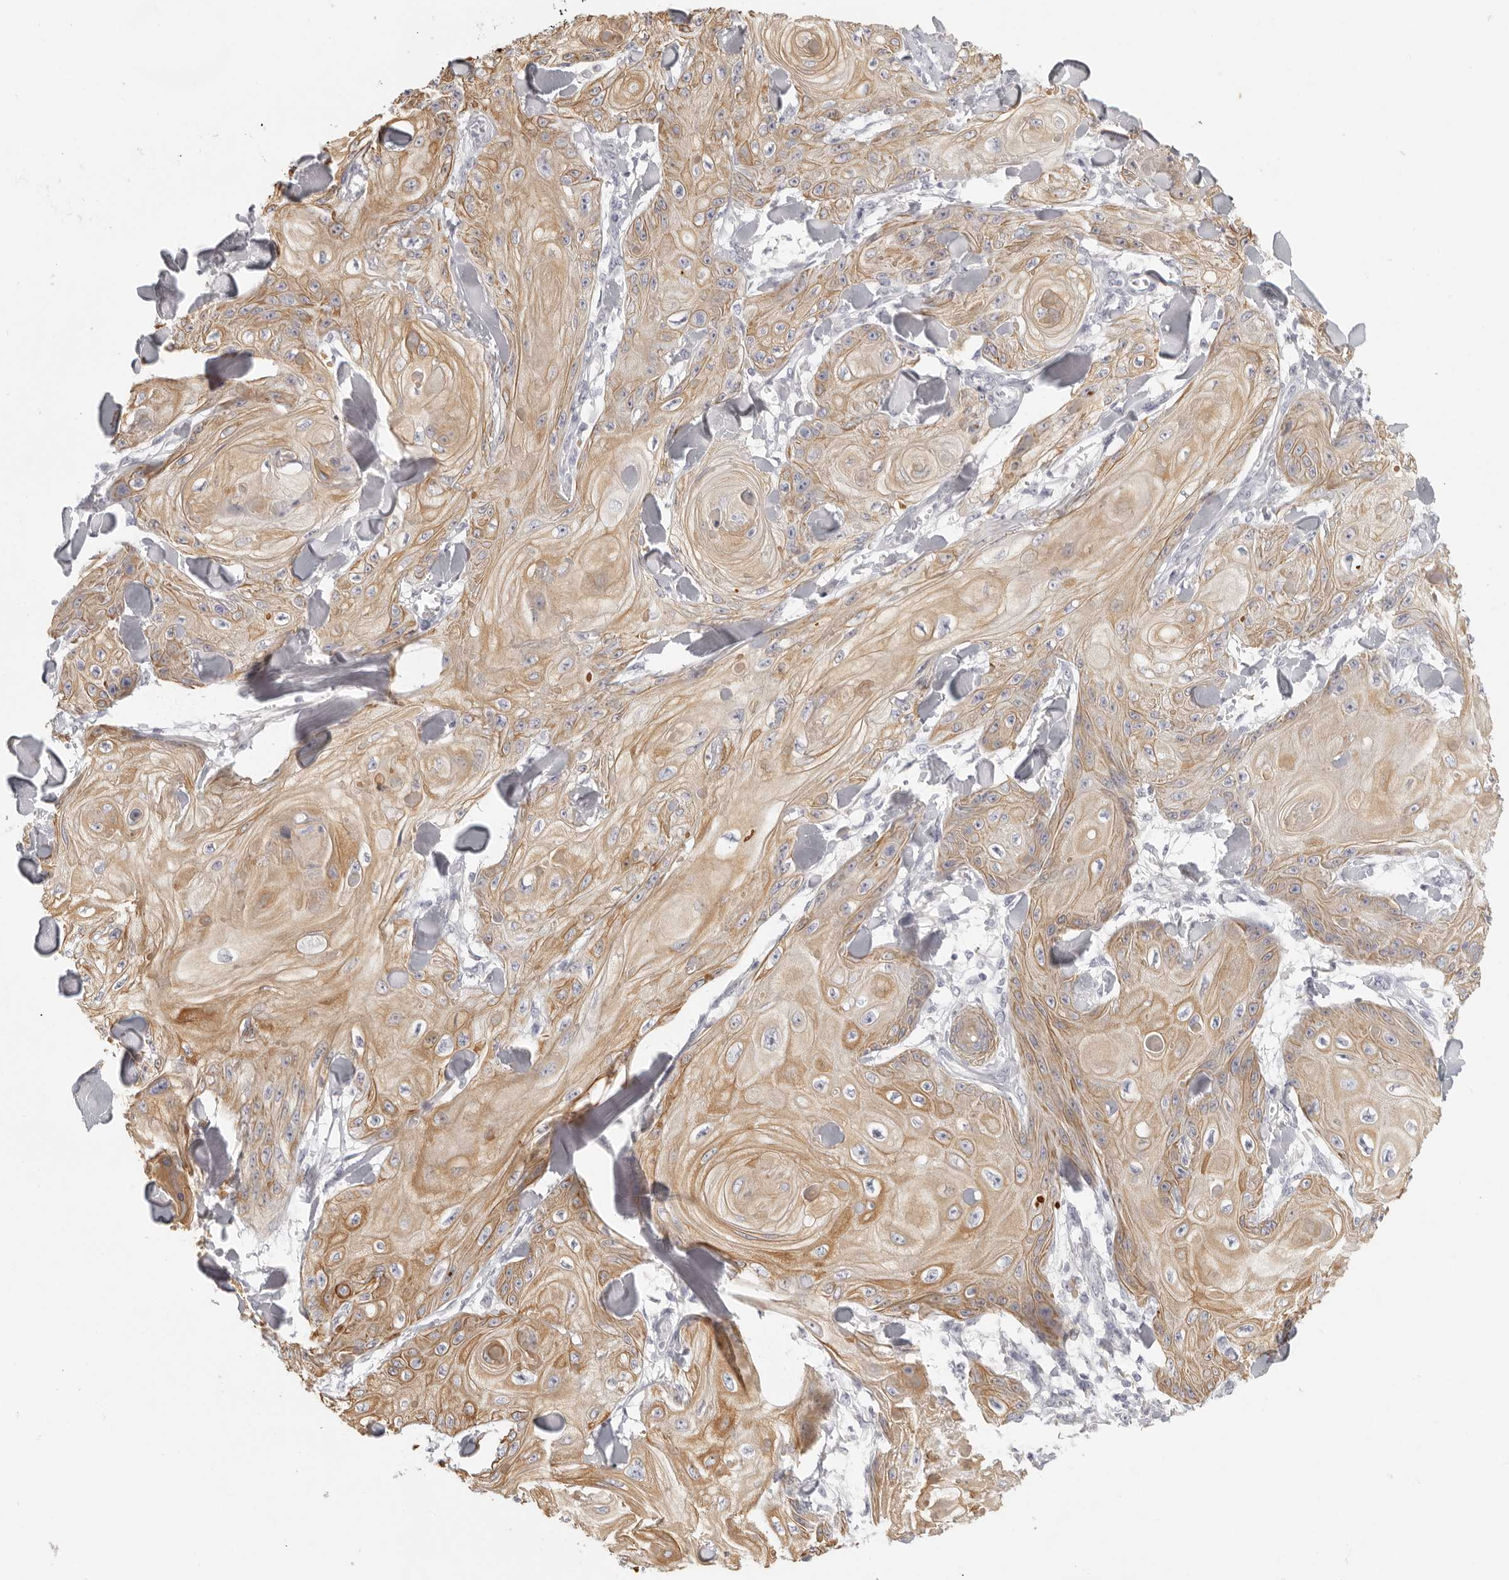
{"staining": {"intensity": "moderate", "quantity": ">75%", "location": "cytoplasmic/membranous"}, "tissue": "skin cancer", "cell_type": "Tumor cells", "image_type": "cancer", "snomed": [{"axis": "morphology", "description": "Squamous cell carcinoma, NOS"}, {"axis": "topography", "description": "Skin"}], "caption": "IHC of skin squamous cell carcinoma displays medium levels of moderate cytoplasmic/membranous staining in about >75% of tumor cells.", "gene": "RXFP1", "patient": {"sex": "male", "age": 74}}